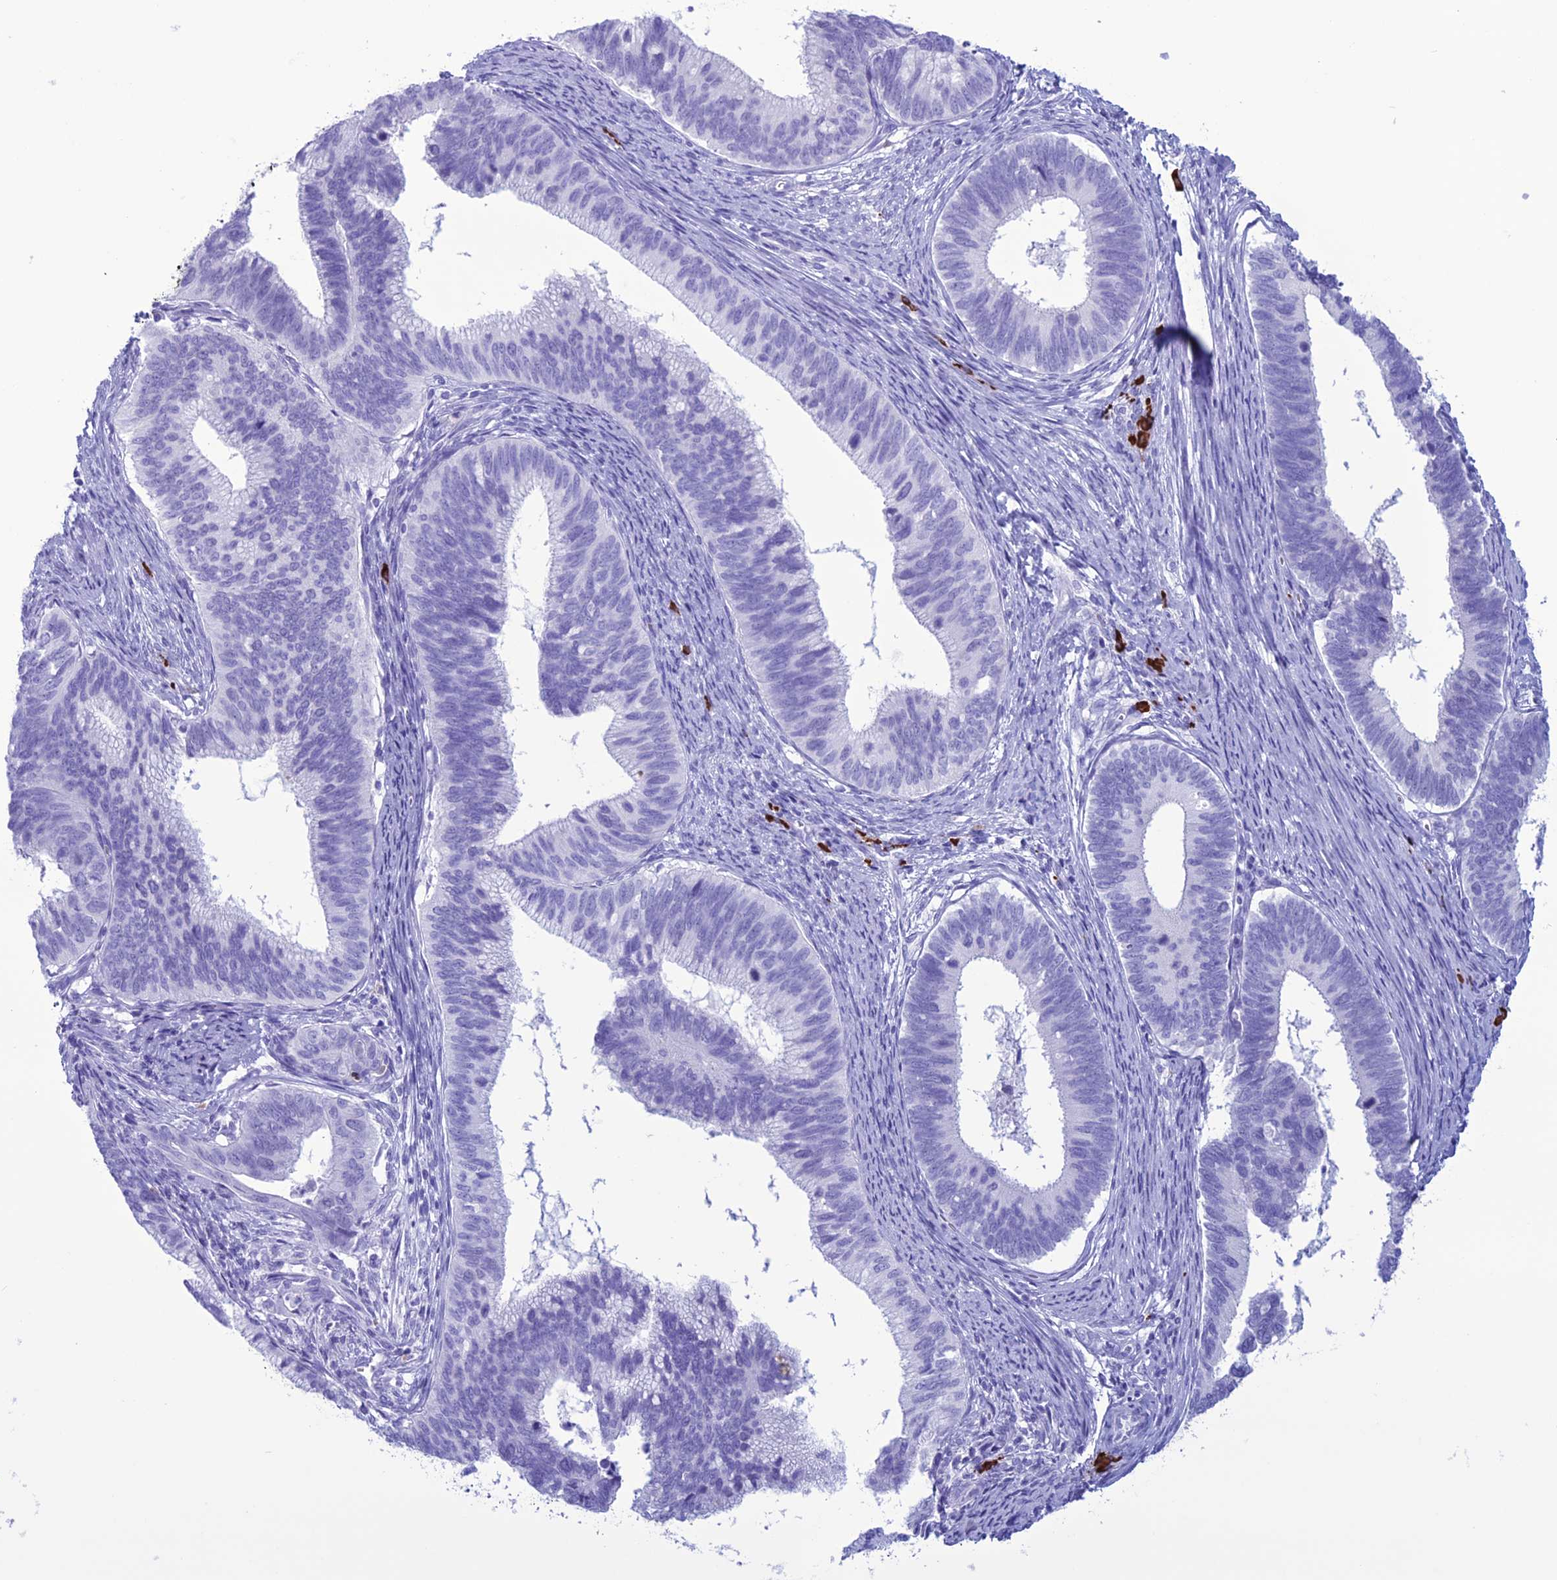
{"staining": {"intensity": "negative", "quantity": "none", "location": "none"}, "tissue": "cervical cancer", "cell_type": "Tumor cells", "image_type": "cancer", "snomed": [{"axis": "morphology", "description": "Adenocarcinoma, NOS"}, {"axis": "topography", "description": "Cervix"}], "caption": "High magnification brightfield microscopy of cervical adenocarcinoma stained with DAB (3,3'-diaminobenzidine) (brown) and counterstained with hematoxylin (blue): tumor cells show no significant positivity. (DAB immunohistochemistry (IHC), high magnification).", "gene": "MZB1", "patient": {"sex": "female", "age": 42}}